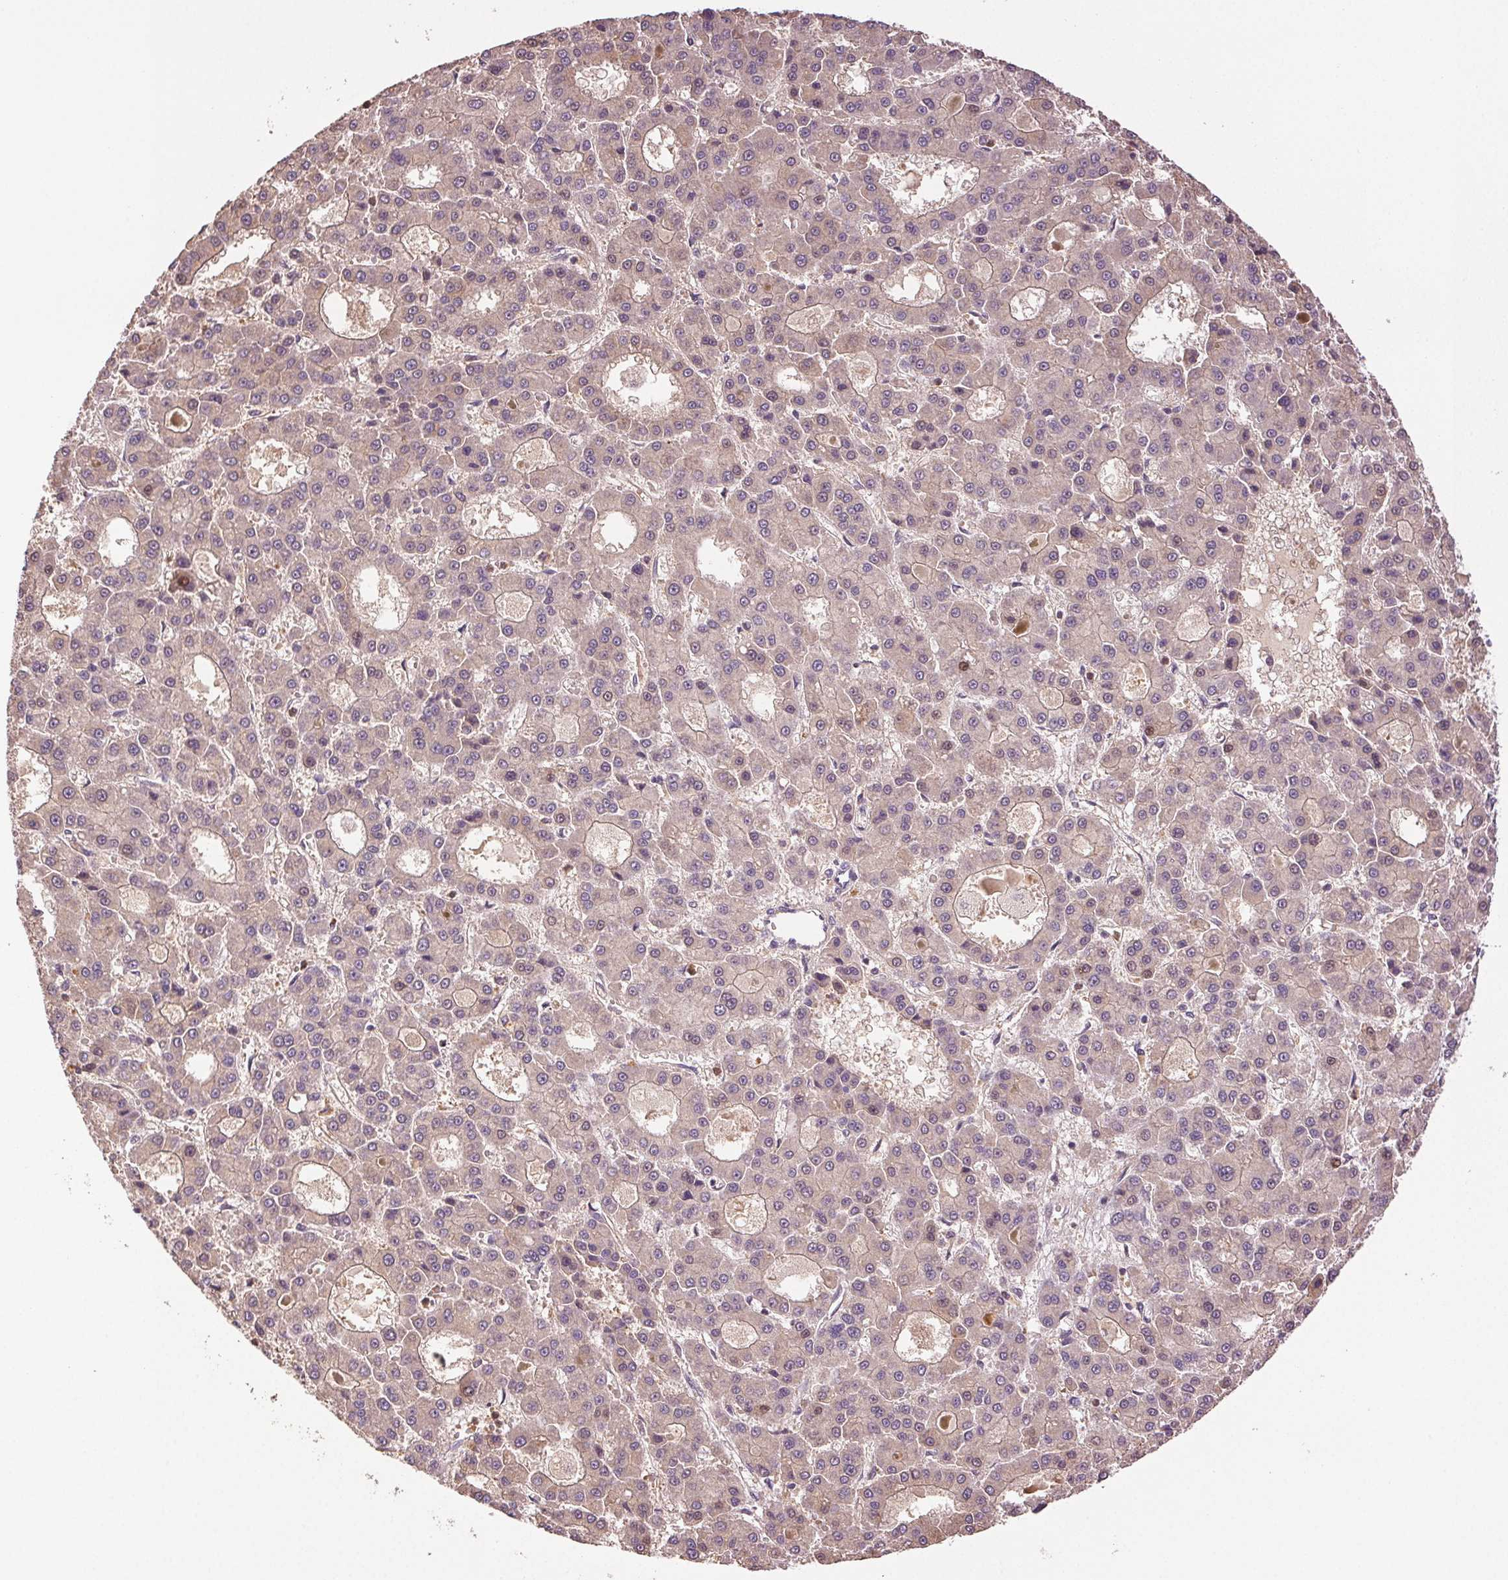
{"staining": {"intensity": "weak", "quantity": "<25%", "location": "cytoplasmic/membranous,nuclear"}, "tissue": "liver cancer", "cell_type": "Tumor cells", "image_type": "cancer", "snomed": [{"axis": "morphology", "description": "Carcinoma, Hepatocellular, NOS"}, {"axis": "topography", "description": "Liver"}], "caption": "There is no significant positivity in tumor cells of liver cancer (hepatocellular carcinoma).", "gene": "TMEM253", "patient": {"sex": "male", "age": 70}}